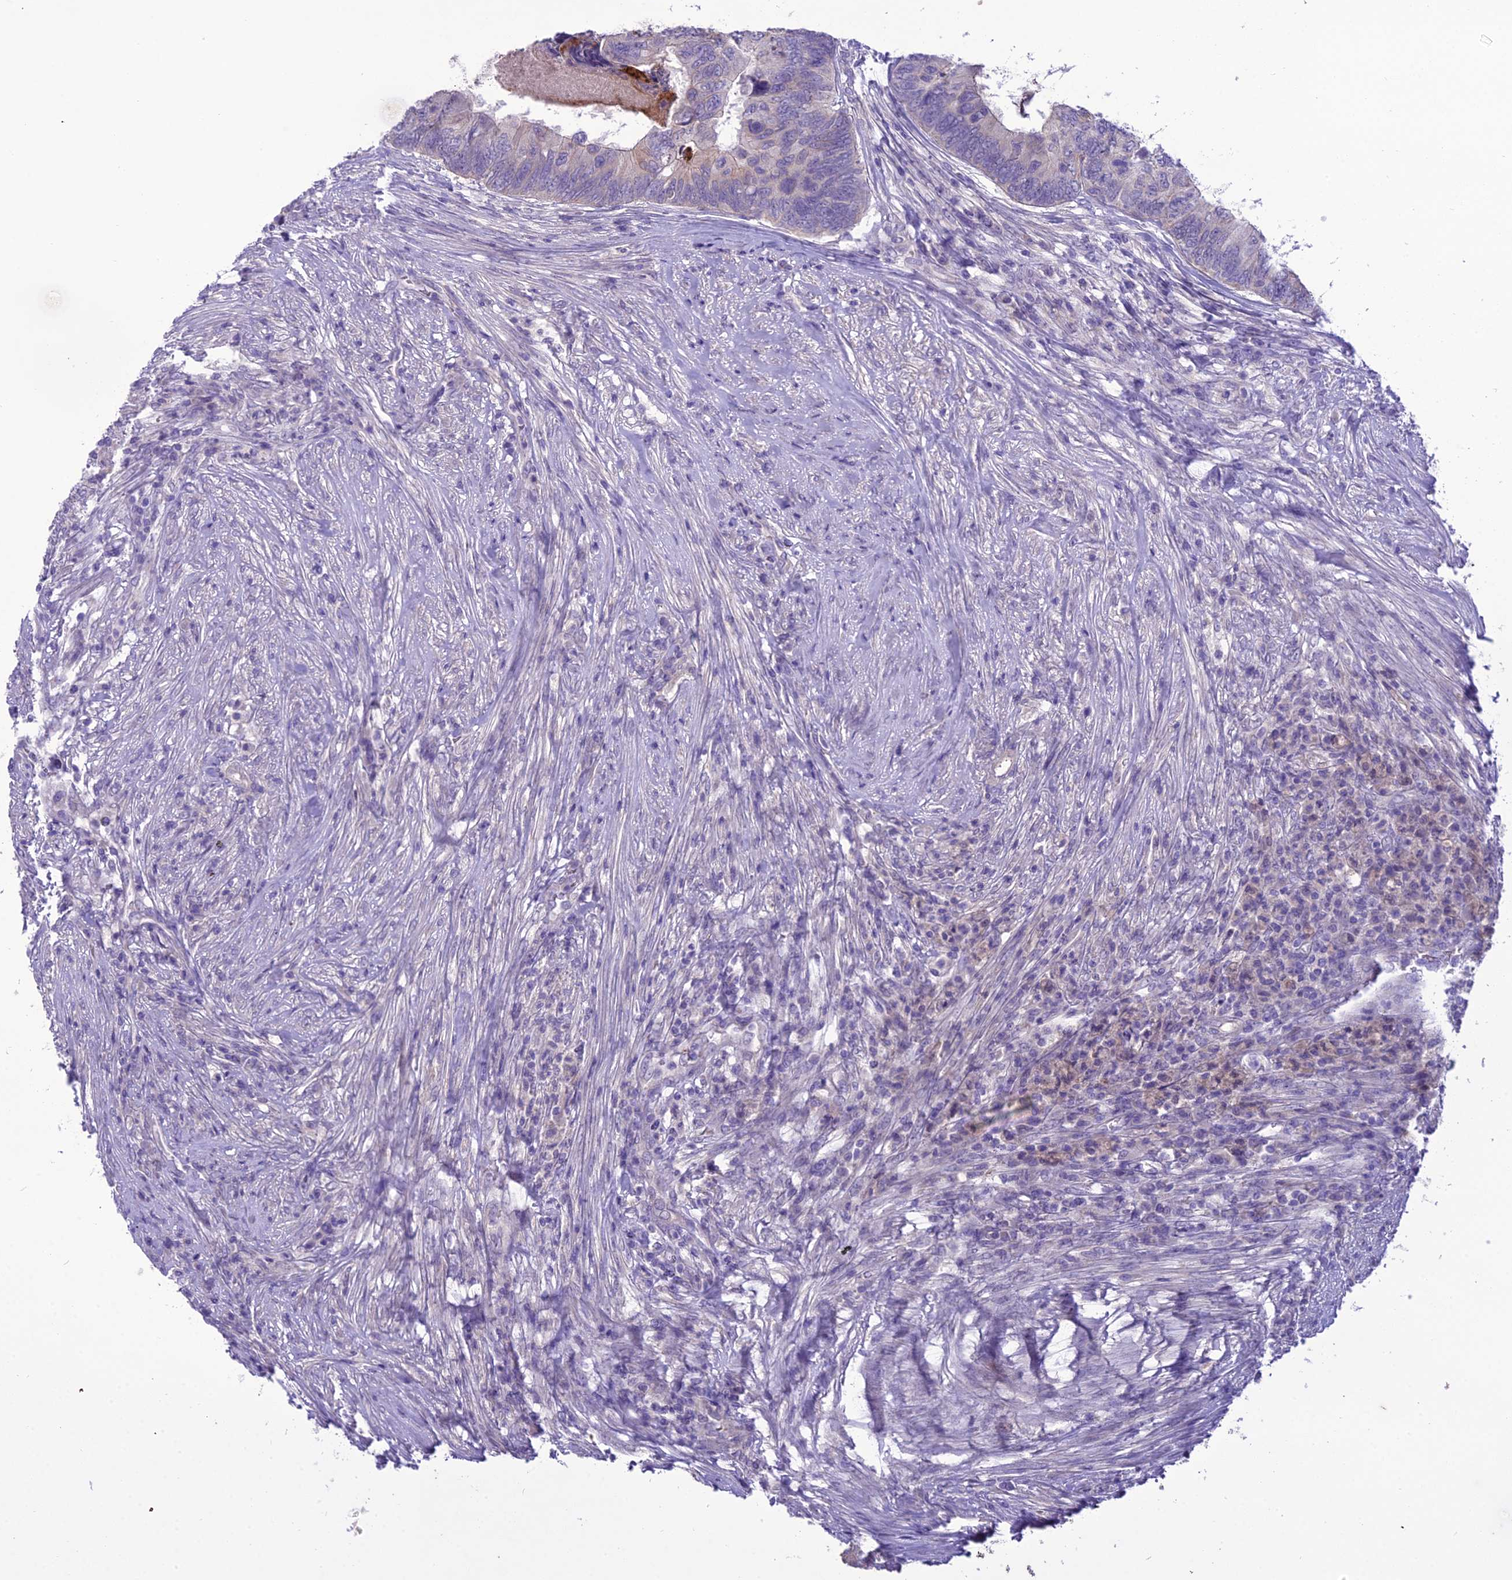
{"staining": {"intensity": "weak", "quantity": "<25%", "location": "cytoplasmic/membranous"}, "tissue": "colorectal cancer", "cell_type": "Tumor cells", "image_type": "cancer", "snomed": [{"axis": "morphology", "description": "Adenocarcinoma, NOS"}, {"axis": "topography", "description": "Colon"}], "caption": "Human colorectal cancer (adenocarcinoma) stained for a protein using immunohistochemistry reveals no expression in tumor cells.", "gene": "SCRT1", "patient": {"sex": "female", "age": 67}}